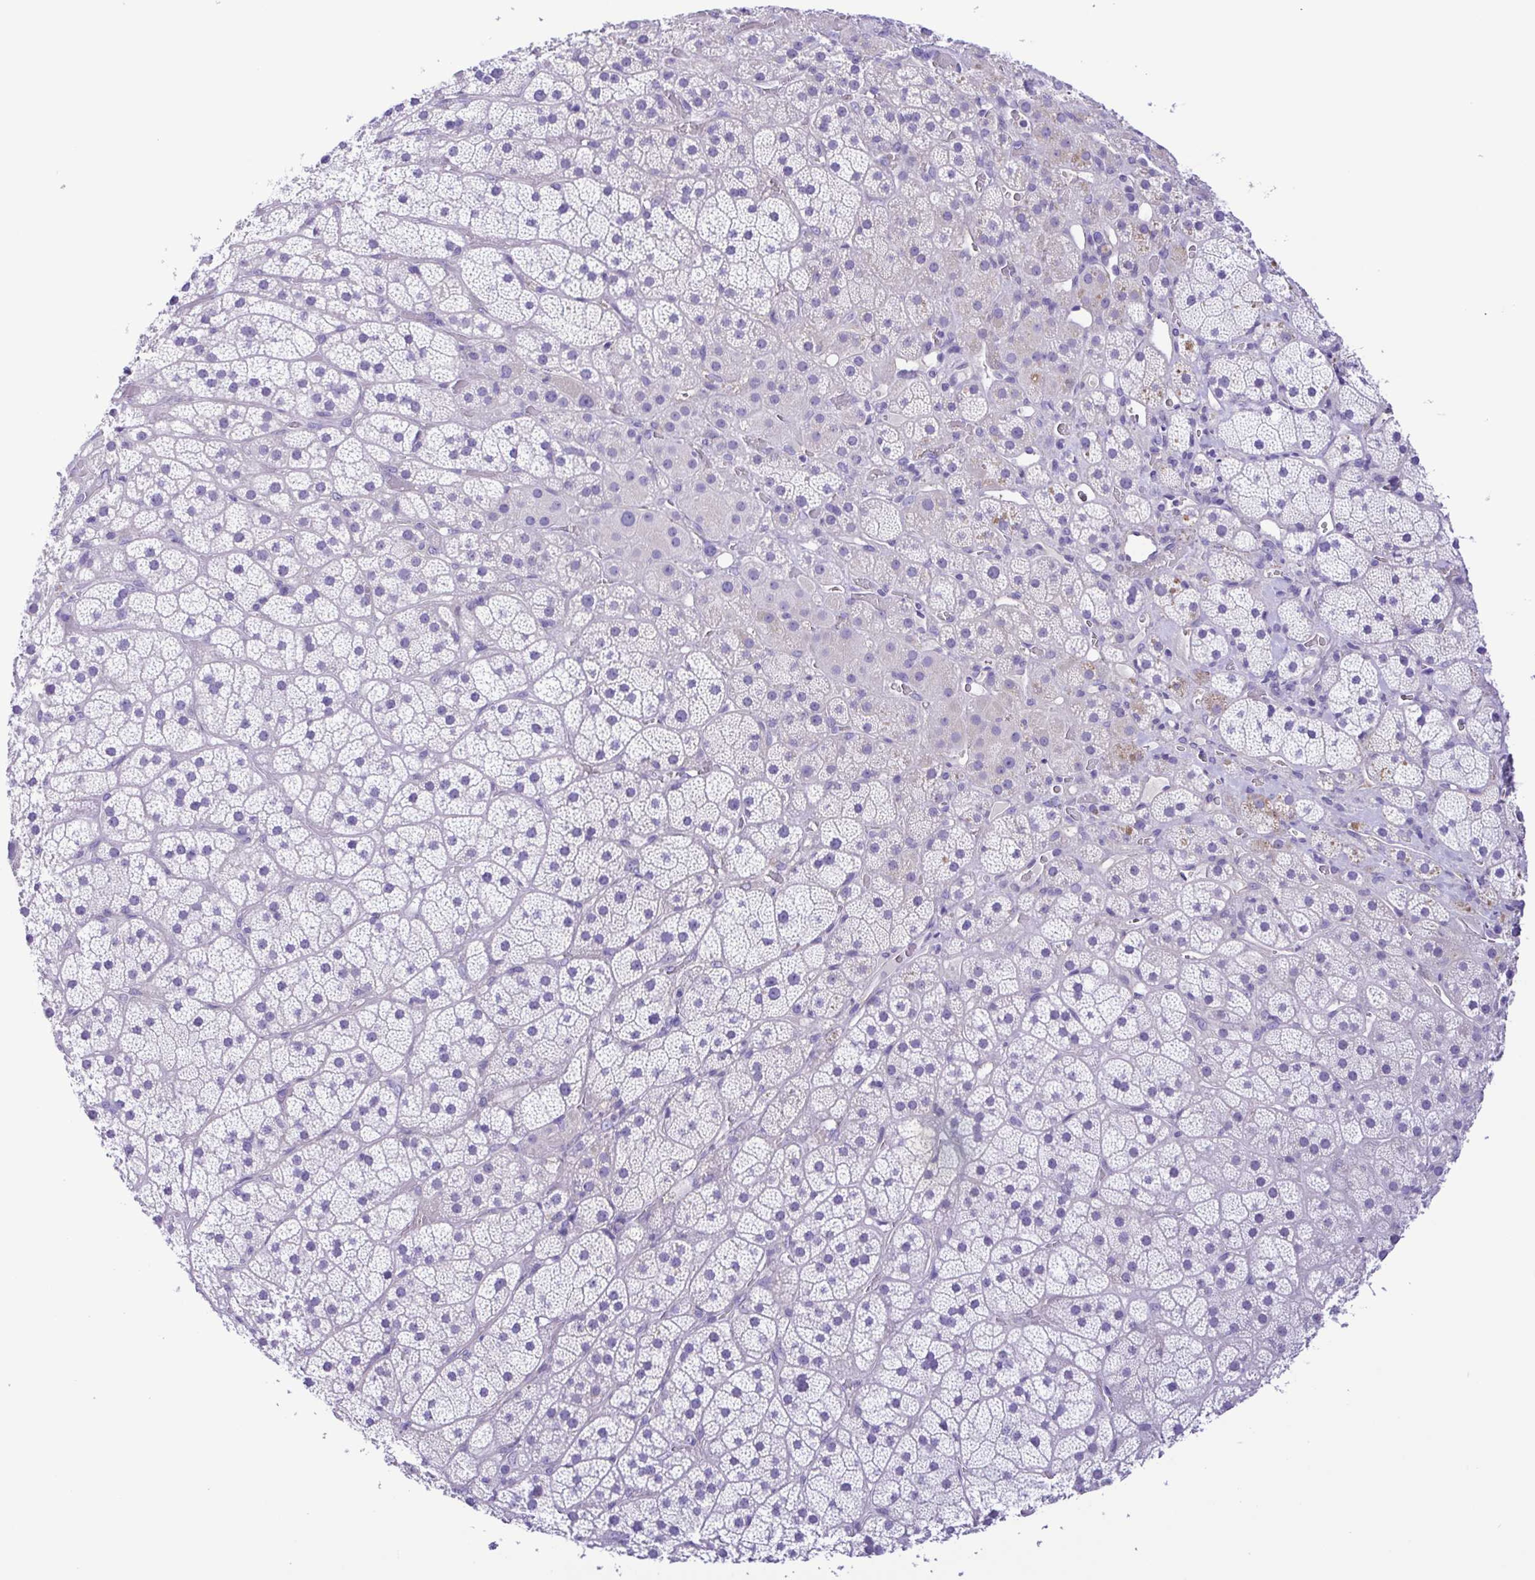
{"staining": {"intensity": "negative", "quantity": "none", "location": "none"}, "tissue": "adrenal gland", "cell_type": "Glandular cells", "image_type": "normal", "snomed": [{"axis": "morphology", "description": "Normal tissue, NOS"}, {"axis": "topography", "description": "Adrenal gland"}], "caption": "Normal adrenal gland was stained to show a protein in brown. There is no significant staining in glandular cells. (DAB IHC with hematoxylin counter stain).", "gene": "ISM2", "patient": {"sex": "male", "age": 57}}